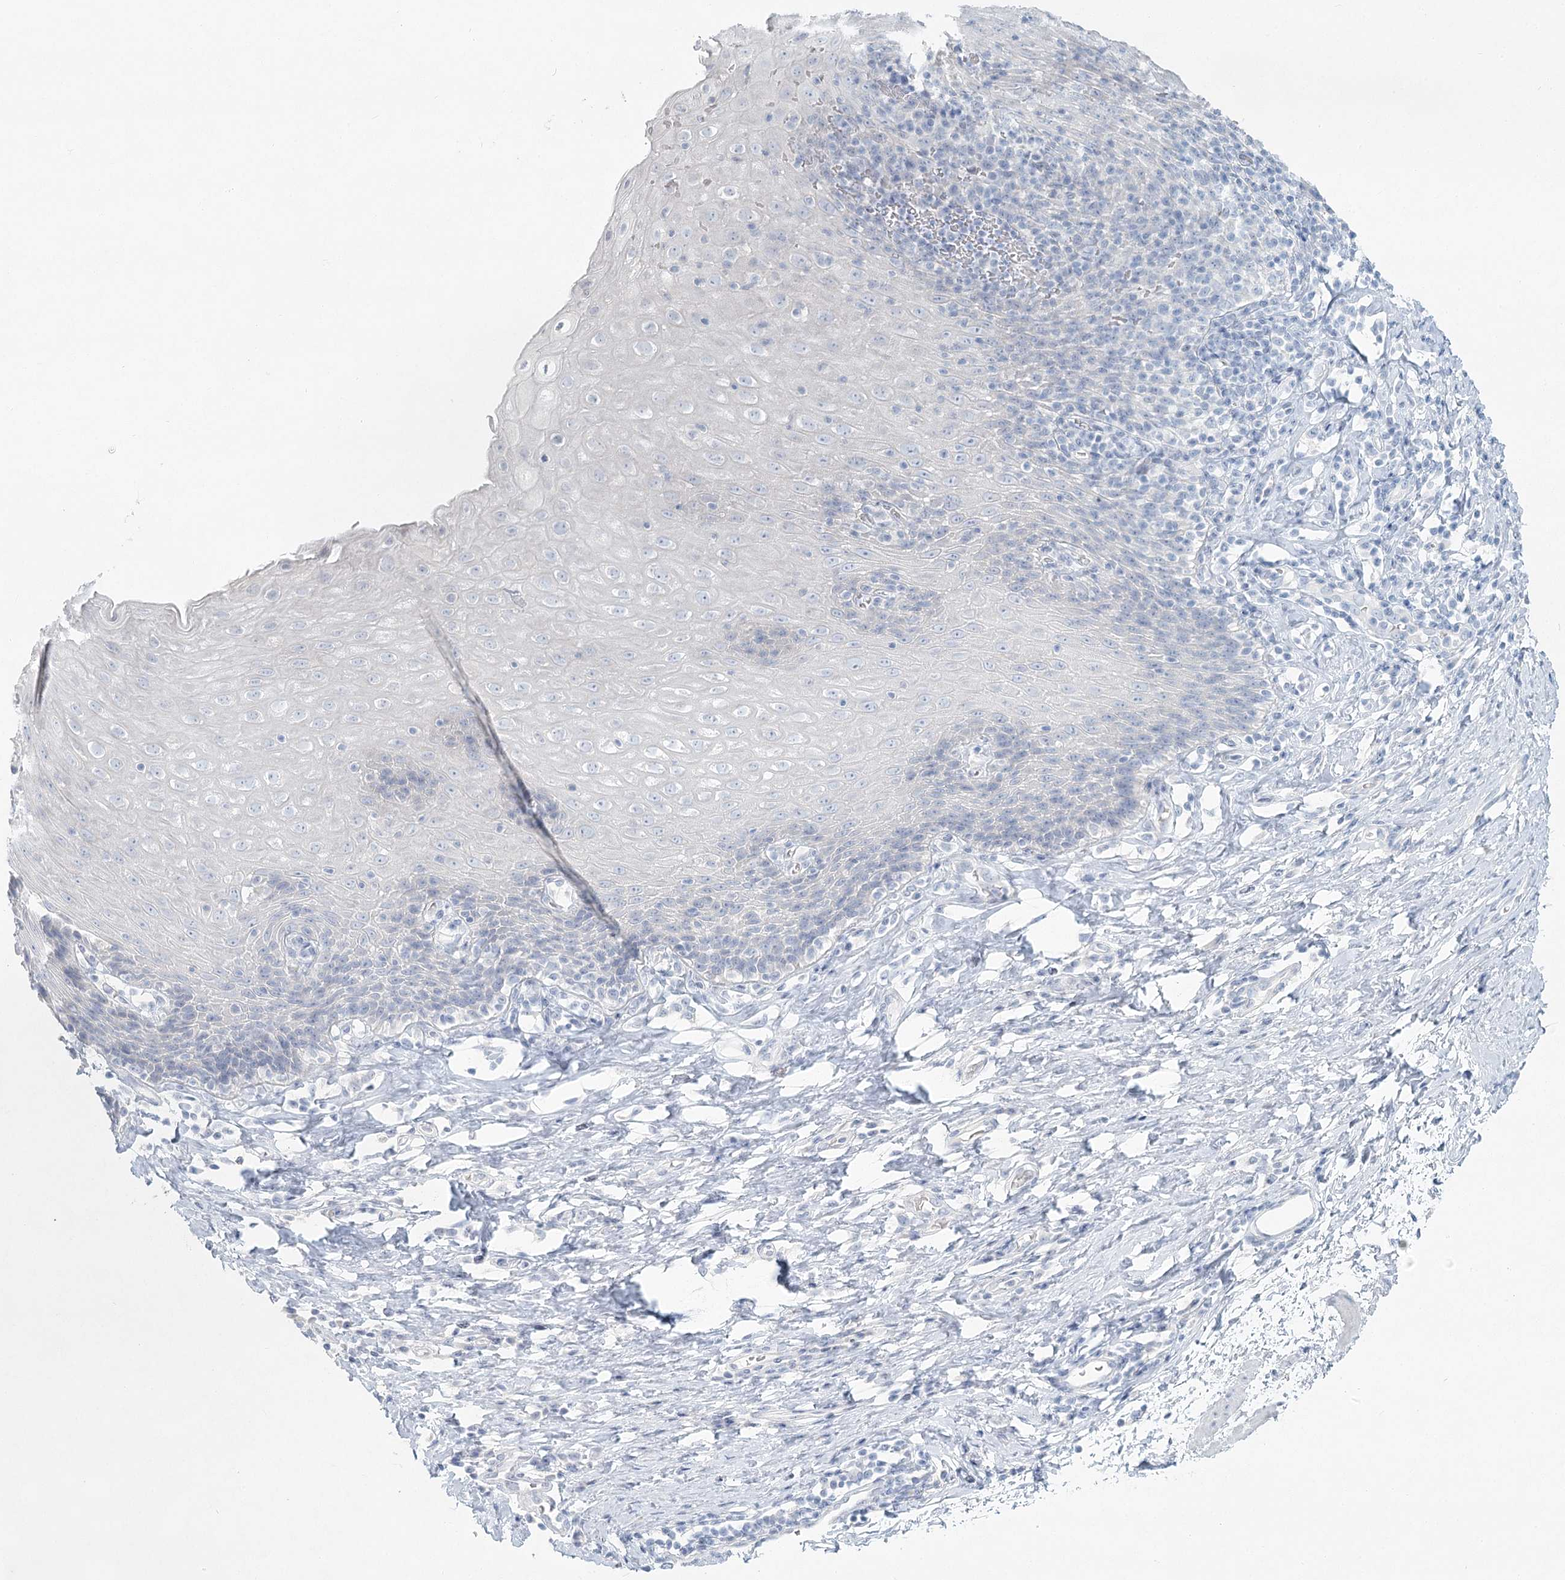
{"staining": {"intensity": "negative", "quantity": "none", "location": "none"}, "tissue": "esophagus", "cell_type": "Squamous epithelial cells", "image_type": "normal", "snomed": [{"axis": "morphology", "description": "Normal tissue, NOS"}, {"axis": "topography", "description": "Esophagus"}], "caption": "Immunohistochemical staining of benign human esophagus shows no significant expression in squamous epithelial cells. (Immunohistochemistry, brightfield microscopy, high magnification).", "gene": "LRP2BP", "patient": {"sex": "female", "age": 61}}